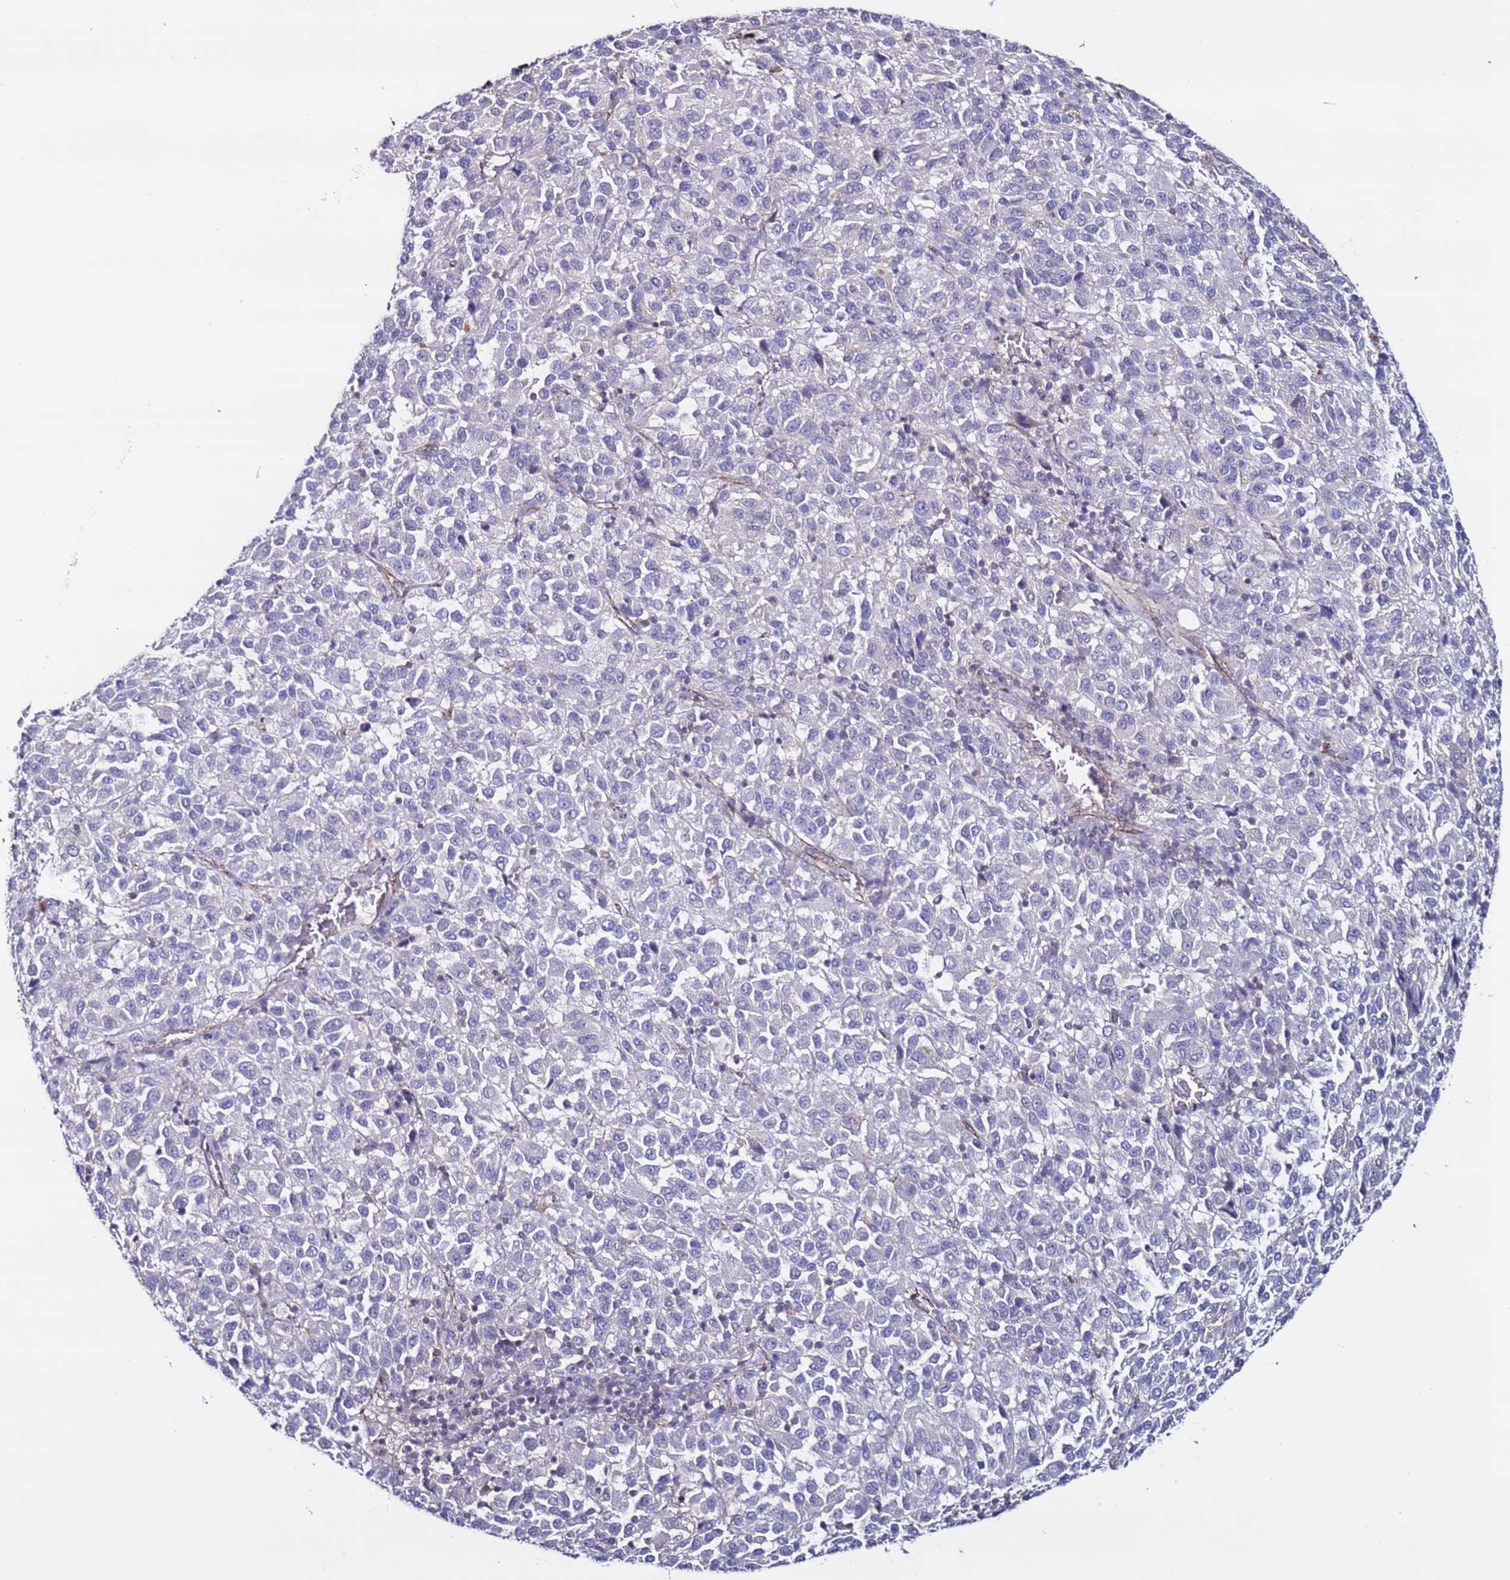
{"staining": {"intensity": "negative", "quantity": "none", "location": "none"}, "tissue": "melanoma", "cell_type": "Tumor cells", "image_type": "cancer", "snomed": [{"axis": "morphology", "description": "Malignant melanoma, Metastatic site"}, {"axis": "topography", "description": "Lung"}], "caption": "Immunohistochemistry (IHC) photomicrograph of neoplastic tissue: human melanoma stained with DAB reveals no significant protein staining in tumor cells.", "gene": "TENM3", "patient": {"sex": "male", "age": 64}}